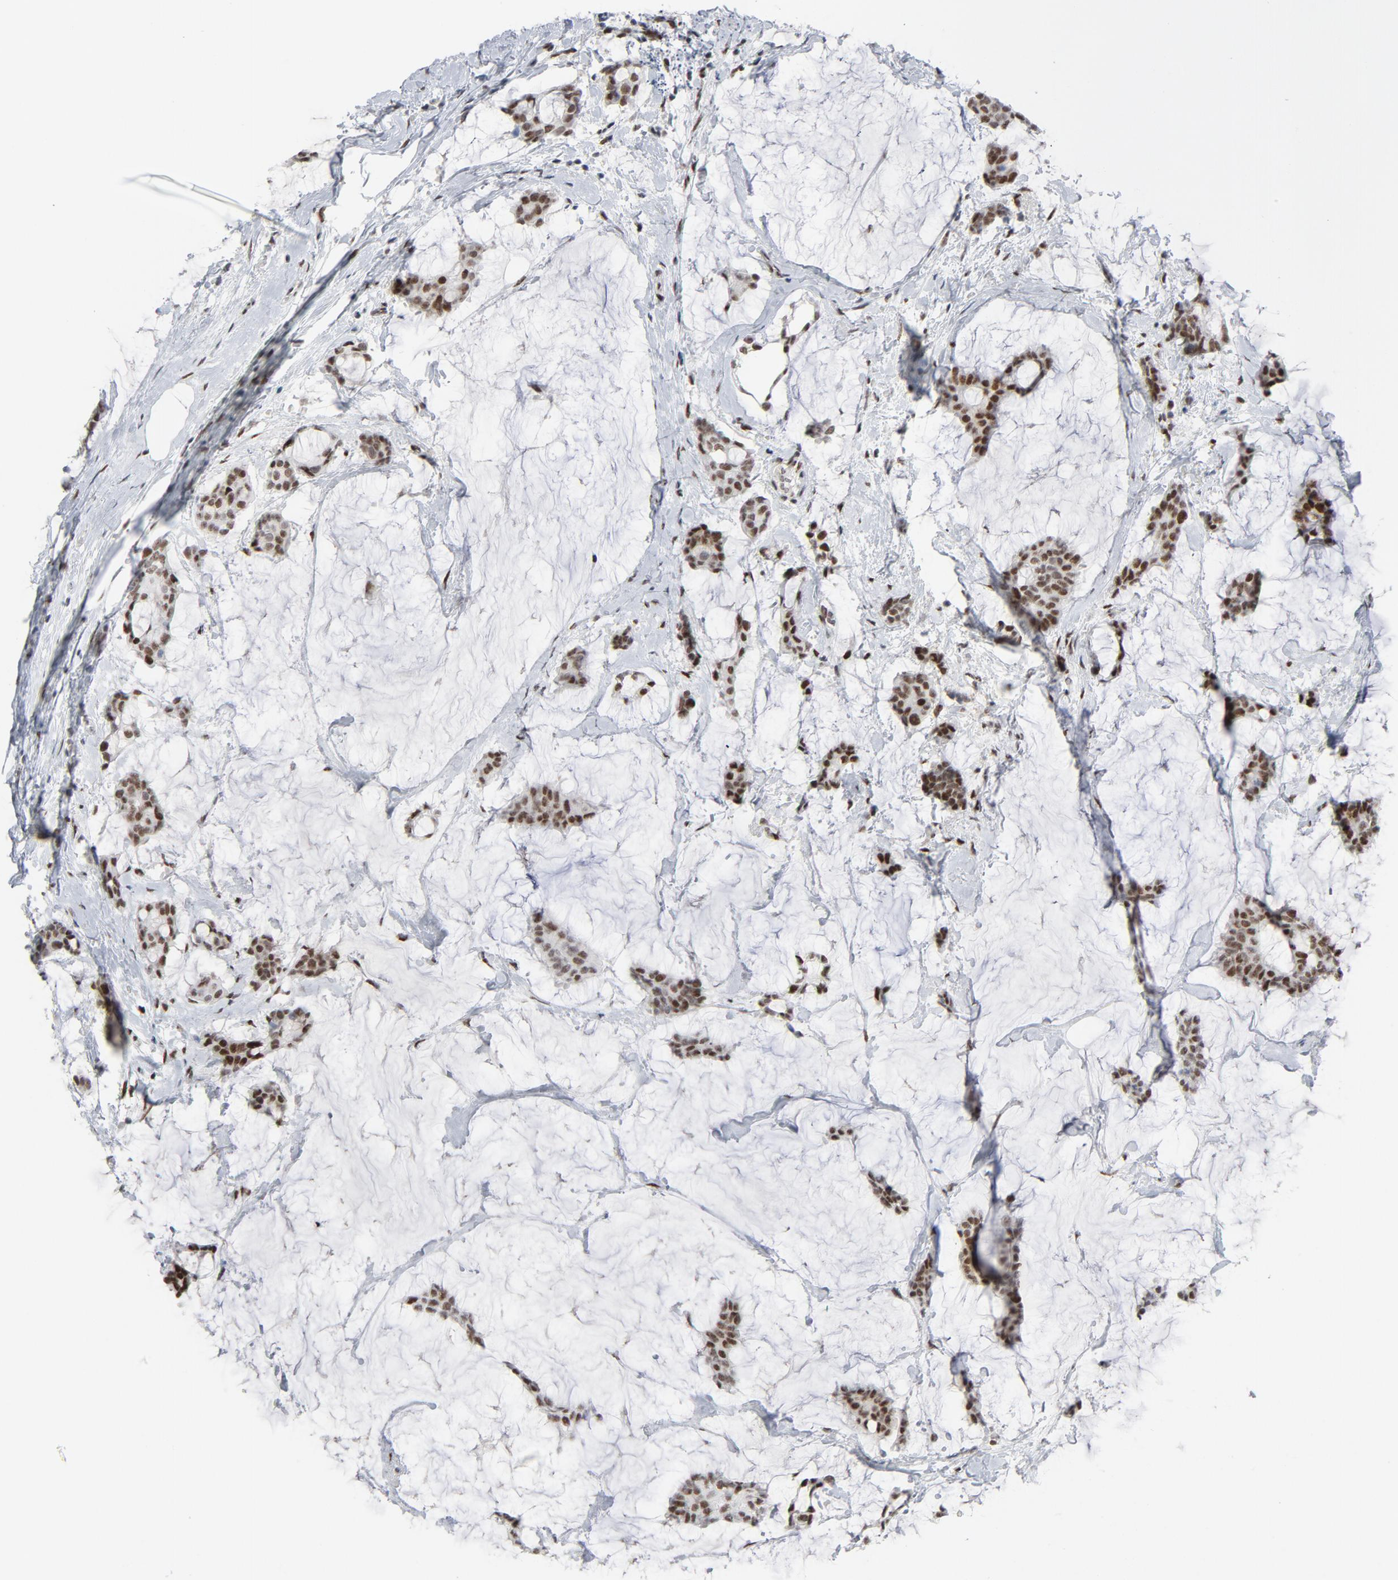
{"staining": {"intensity": "strong", "quantity": ">75%", "location": "nuclear"}, "tissue": "breast cancer", "cell_type": "Tumor cells", "image_type": "cancer", "snomed": [{"axis": "morphology", "description": "Duct carcinoma"}, {"axis": "topography", "description": "Breast"}], "caption": "Tumor cells display strong nuclear staining in approximately >75% of cells in breast cancer. (brown staining indicates protein expression, while blue staining denotes nuclei).", "gene": "HSF1", "patient": {"sex": "female", "age": 93}}